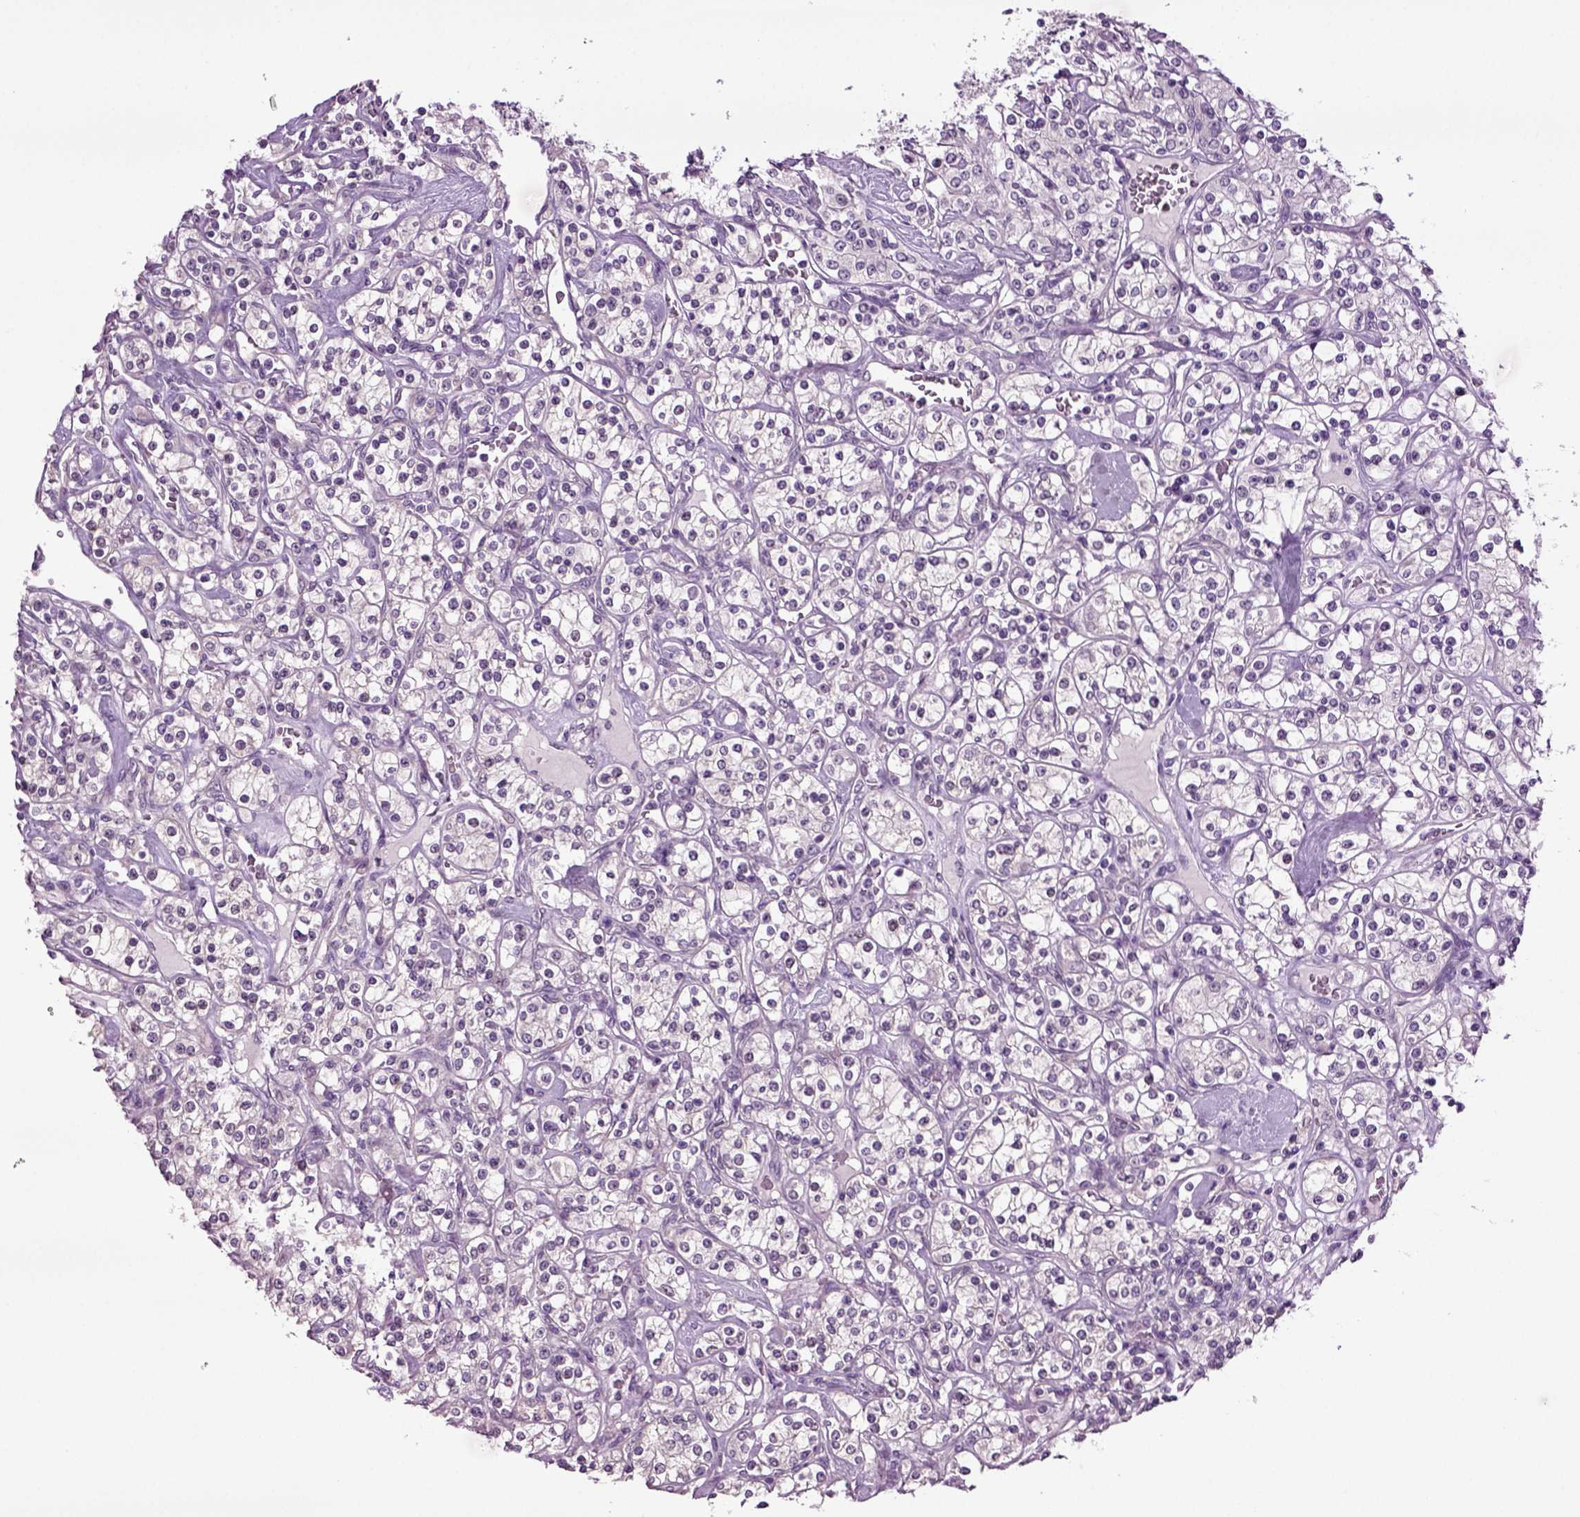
{"staining": {"intensity": "negative", "quantity": "none", "location": "none"}, "tissue": "renal cancer", "cell_type": "Tumor cells", "image_type": "cancer", "snomed": [{"axis": "morphology", "description": "Adenocarcinoma, NOS"}, {"axis": "topography", "description": "Kidney"}], "caption": "Tumor cells are negative for brown protein staining in renal cancer.", "gene": "PLCH2", "patient": {"sex": "male", "age": 77}}